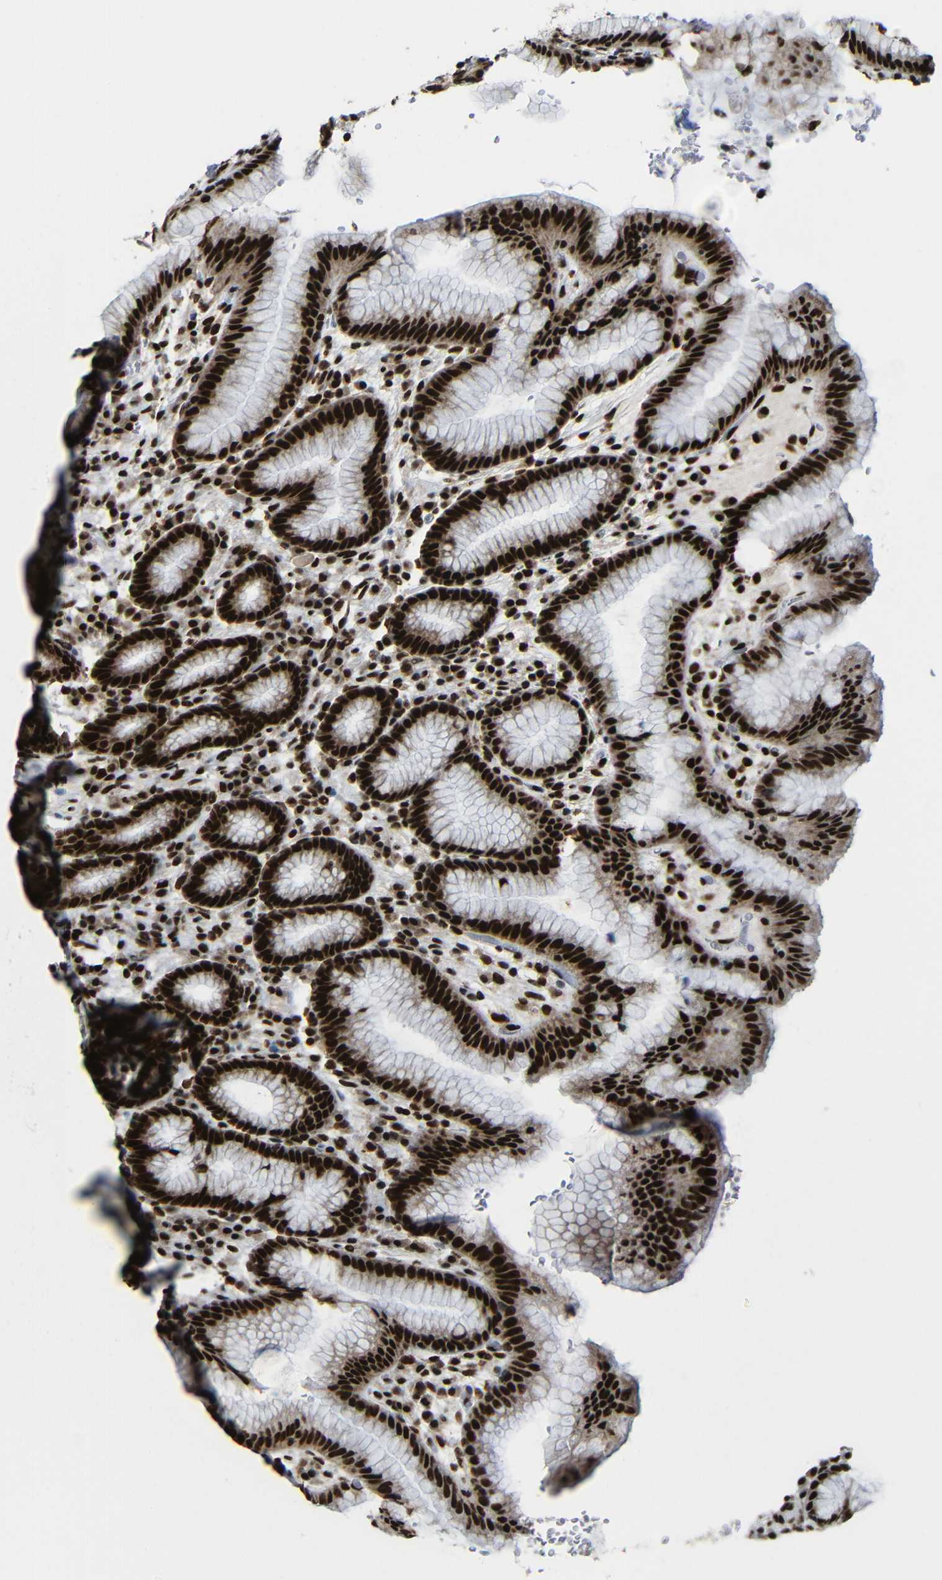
{"staining": {"intensity": "strong", "quantity": ">75%", "location": "nuclear"}, "tissue": "stomach", "cell_type": "Glandular cells", "image_type": "normal", "snomed": [{"axis": "morphology", "description": "Normal tissue, NOS"}, {"axis": "topography", "description": "Stomach, lower"}], "caption": "Immunohistochemistry (IHC) staining of benign stomach, which reveals high levels of strong nuclear positivity in about >75% of glandular cells indicating strong nuclear protein expression. The staining was performed using DAB (3,3'-diaminobenzidine) (brown) for protein detection and nuclei were counterstained in hematoxylin (blue).", "gene": "PTBP1", "patient": {"sex": "male", "age": 52}}